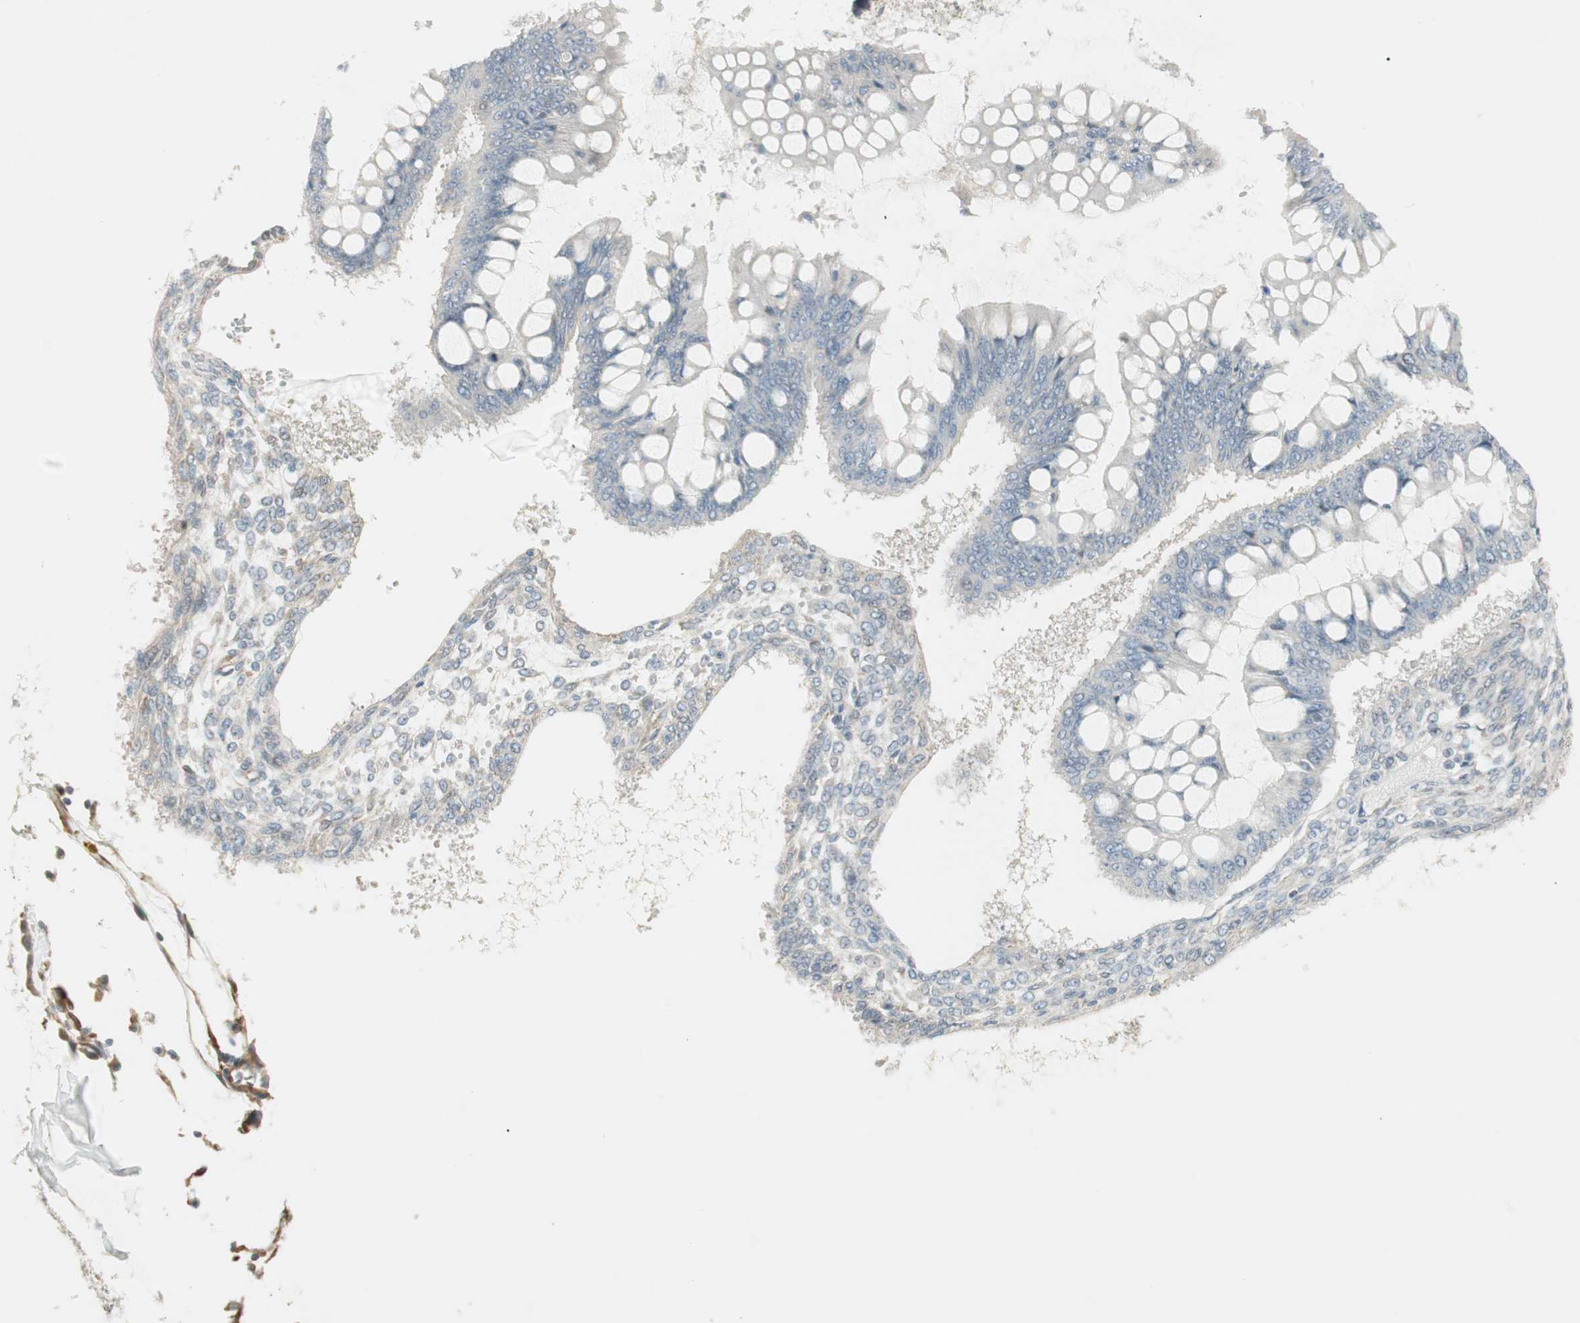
{"staining": {"intensity": "negative", "quantity": "none", "location": "none"}, "tissue": "ovarian cancer", "cell_type": "Tumor cells", "image_type": "cancer", "snomed": [{"axis": "morphology", "description": "Cystadenocarcinoma, mucinous, NOS"}, {"axis": "topography", "description": "Ovary"}], "caption": "A photomicrograph of mucinous cystadenocarcinoma (ovarian) stained for a protein displays no brown staining in tumor cells.", "gene": "STON1-GTF2A1L", "patient": {"sex": "female", "age": 73}}